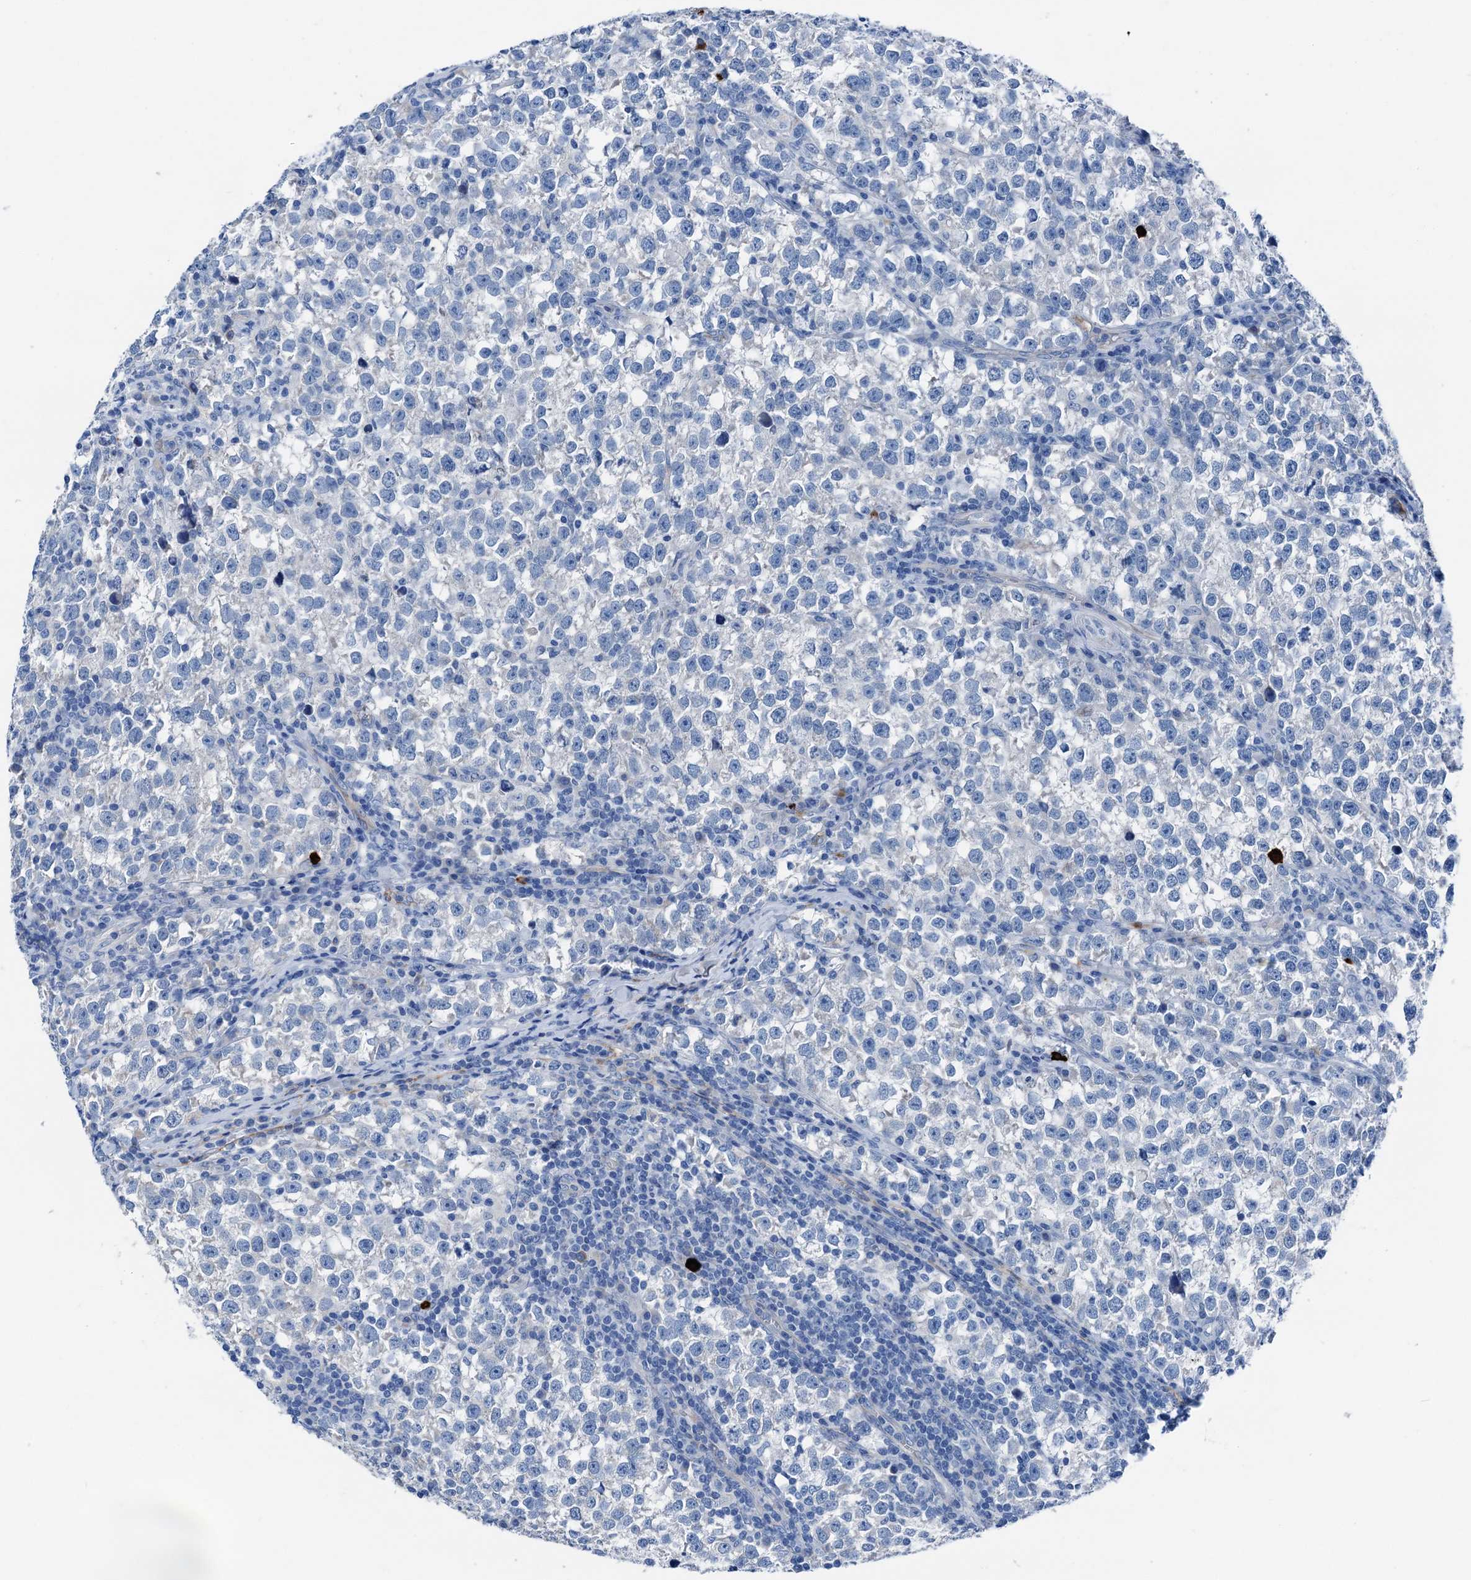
{"staining": {"intensity": "negative", "quantity": "none", "location": "none"}, "tissue": "testis cancer", "cell_type": "Tumor cells", "image_type": "cancer", "snomed": [{"axis": "morphology", "description": "Normal tissue, NOS"}, {"axis": "morphology", "description": "Seminoma, NOS"}, {"axis": "topography", "description": "Testis"}], "caption": "This is an IHC histopathology image of human testis cancer (seminoma). There is no positivity in tumor cells.", "gene": "C1QTNF4", "patient": {"sex": "male", "age": 43}}